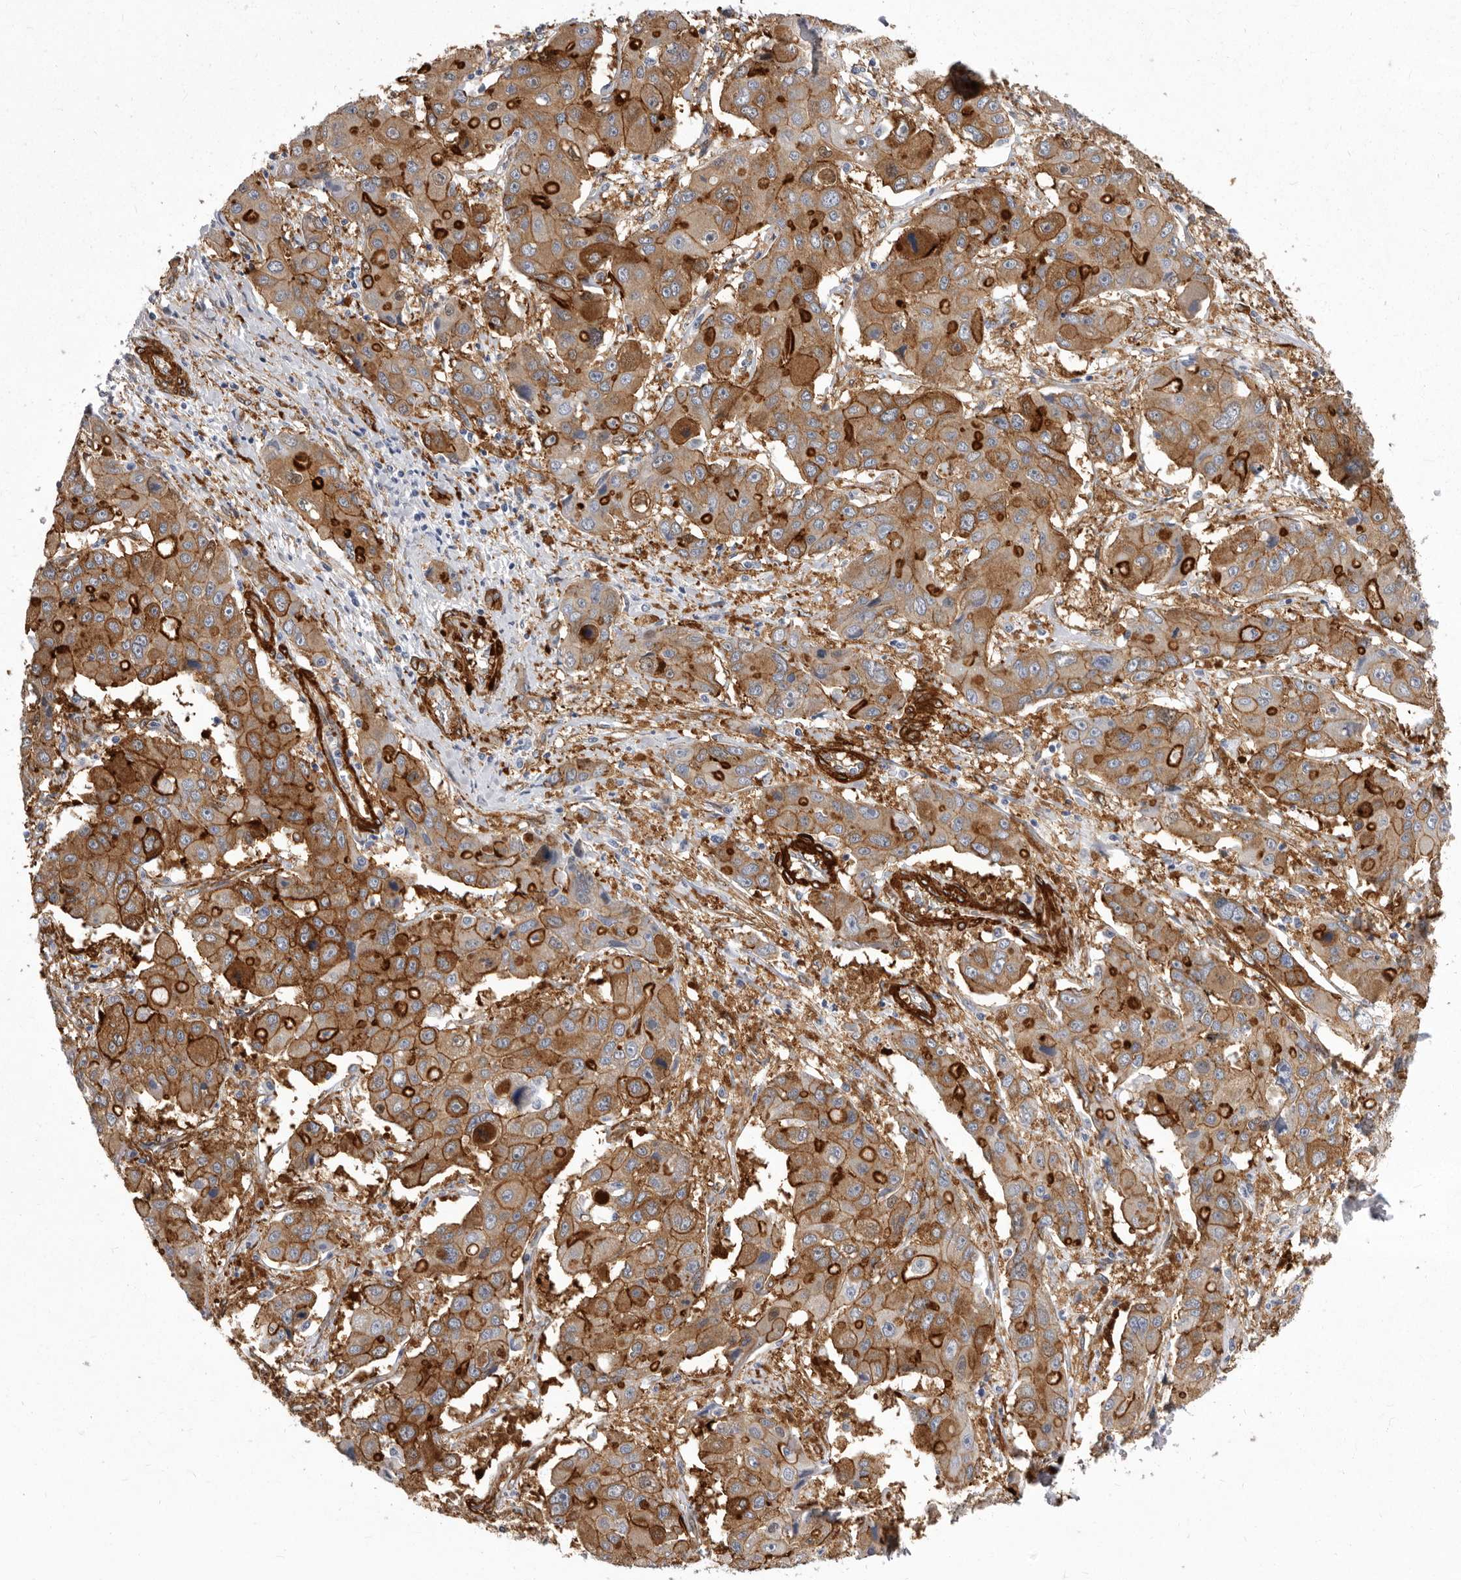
{"staining": {"intensity": "strong", "quantity": "25%-75%", "location": "cytoplasmic/membranous,nuclear"}, "tissue": "liver cancer", "cell_type": "Tumor cells", "image_type": "cancer", "snomed": [{"axis": "morphology", "description": "Cholangiocarcinoma"}, {"axis": "topography", "description": "Liver"}], "caption": "Protein staining displays strong cytoplasmic/membranous and nuclear staining in about 25%-75% of tumor cells in liver cancer. The staining is performed using DAB (3,3'-diaminobenzidine) brown chromogen to label protein expression. The nuclei are counter-stained blue using hematoxylin.", "gene": "ENAH", "patient": {"sex": "male", "age": 67}}